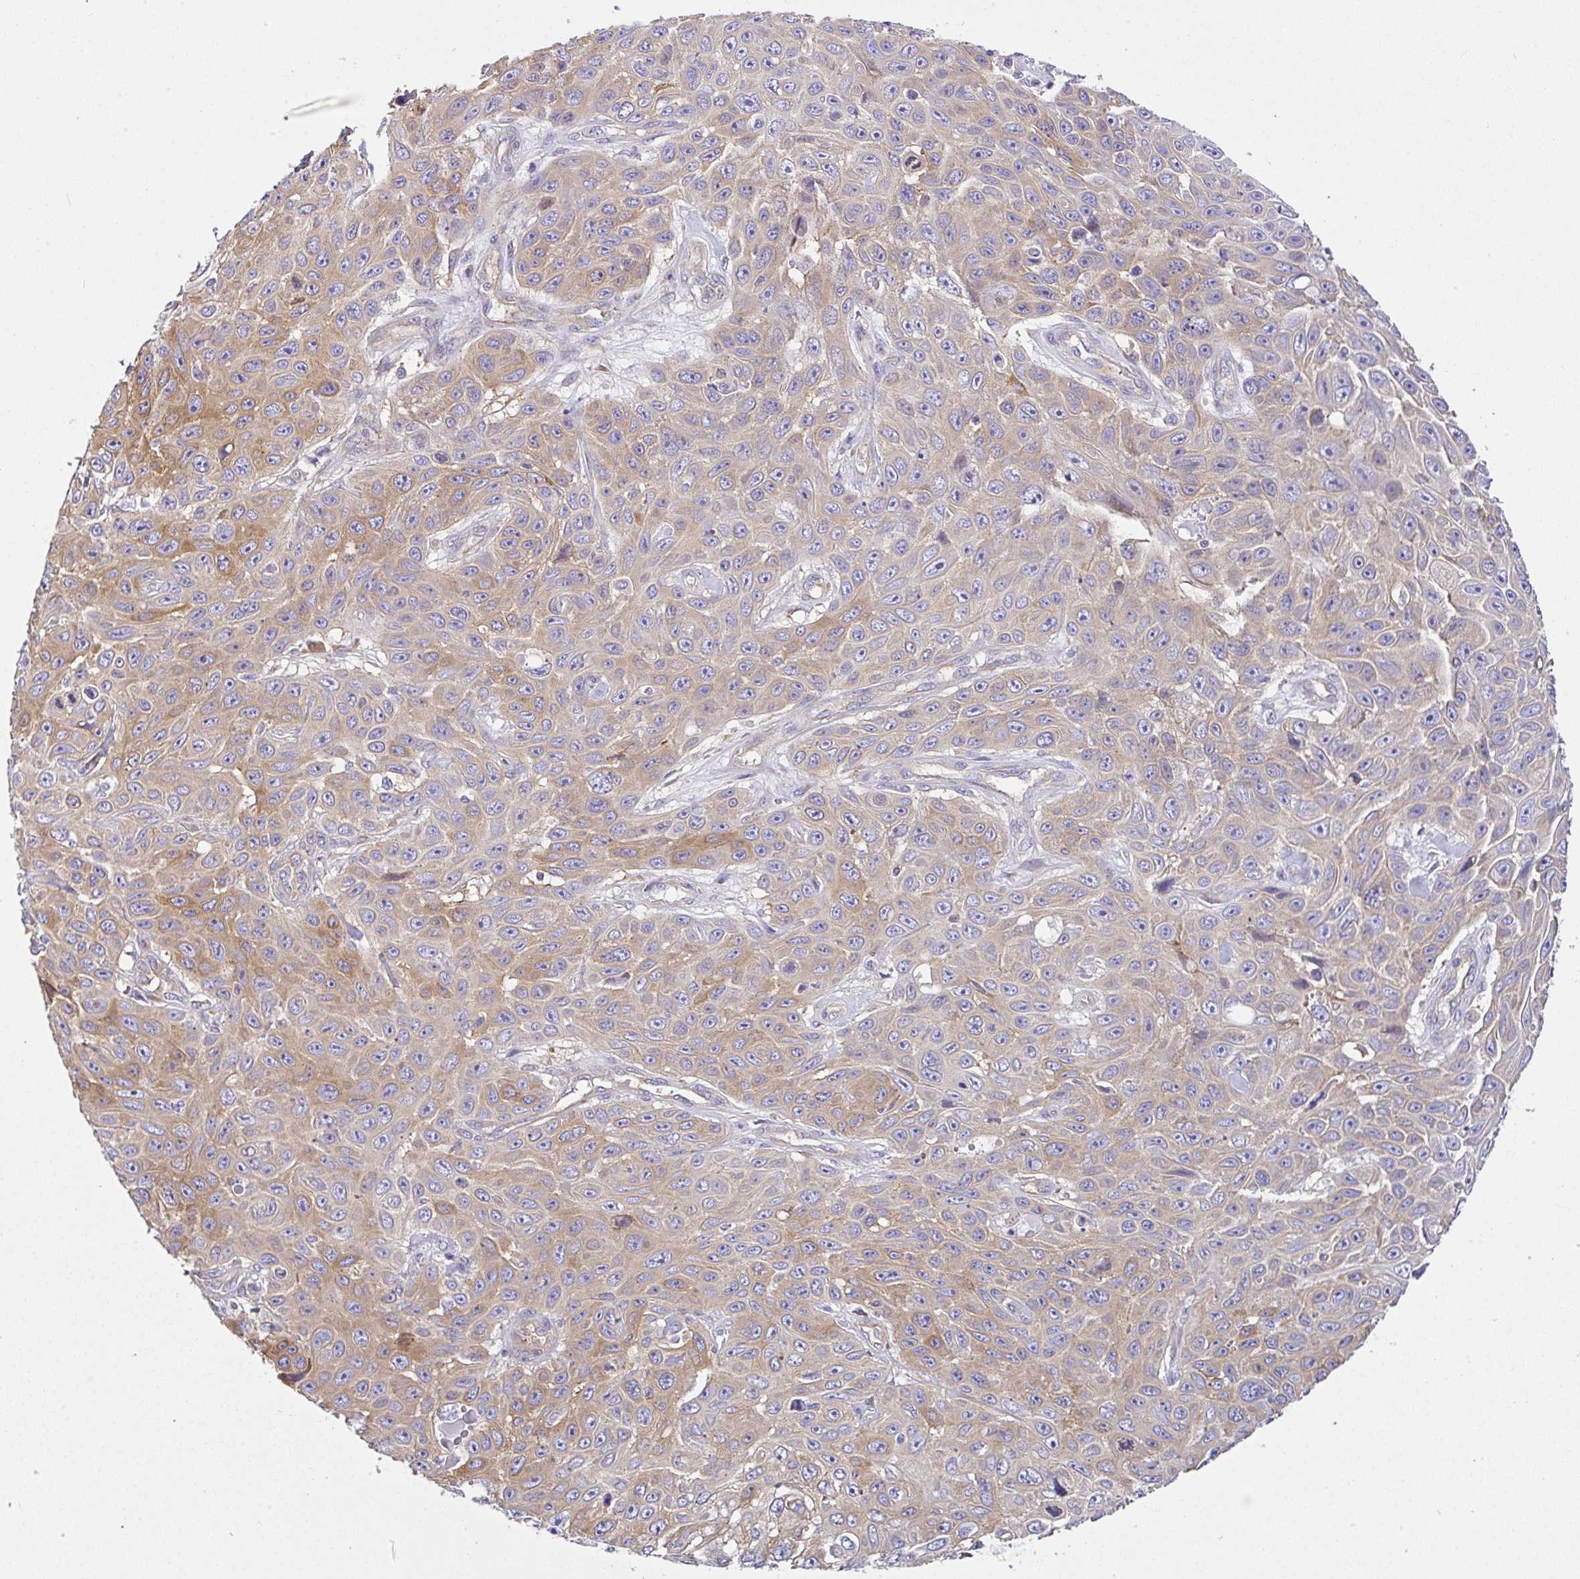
{"staining": {"intensity": "weak", "quantity": "25%-75%", "location": "cytoplasmic/membranous"}, "tissue": "skin cancer", "cell_type": "Tumor cells", "image_type": "cancer", "snomed": [{"axis": "morphology", "description": "Squamous cell carcinoma, NOS"}, {"axis": "topography", "description": "Skin"}], "caption": "Skin squamous cell carcinoma stained for a protein (brown) shows weak cytoplasmic/membranous positive positivity in about 25%-75% of tumor cells.", "gene": "GFPT2", "patient": {"sex": "male", "age": 82}}